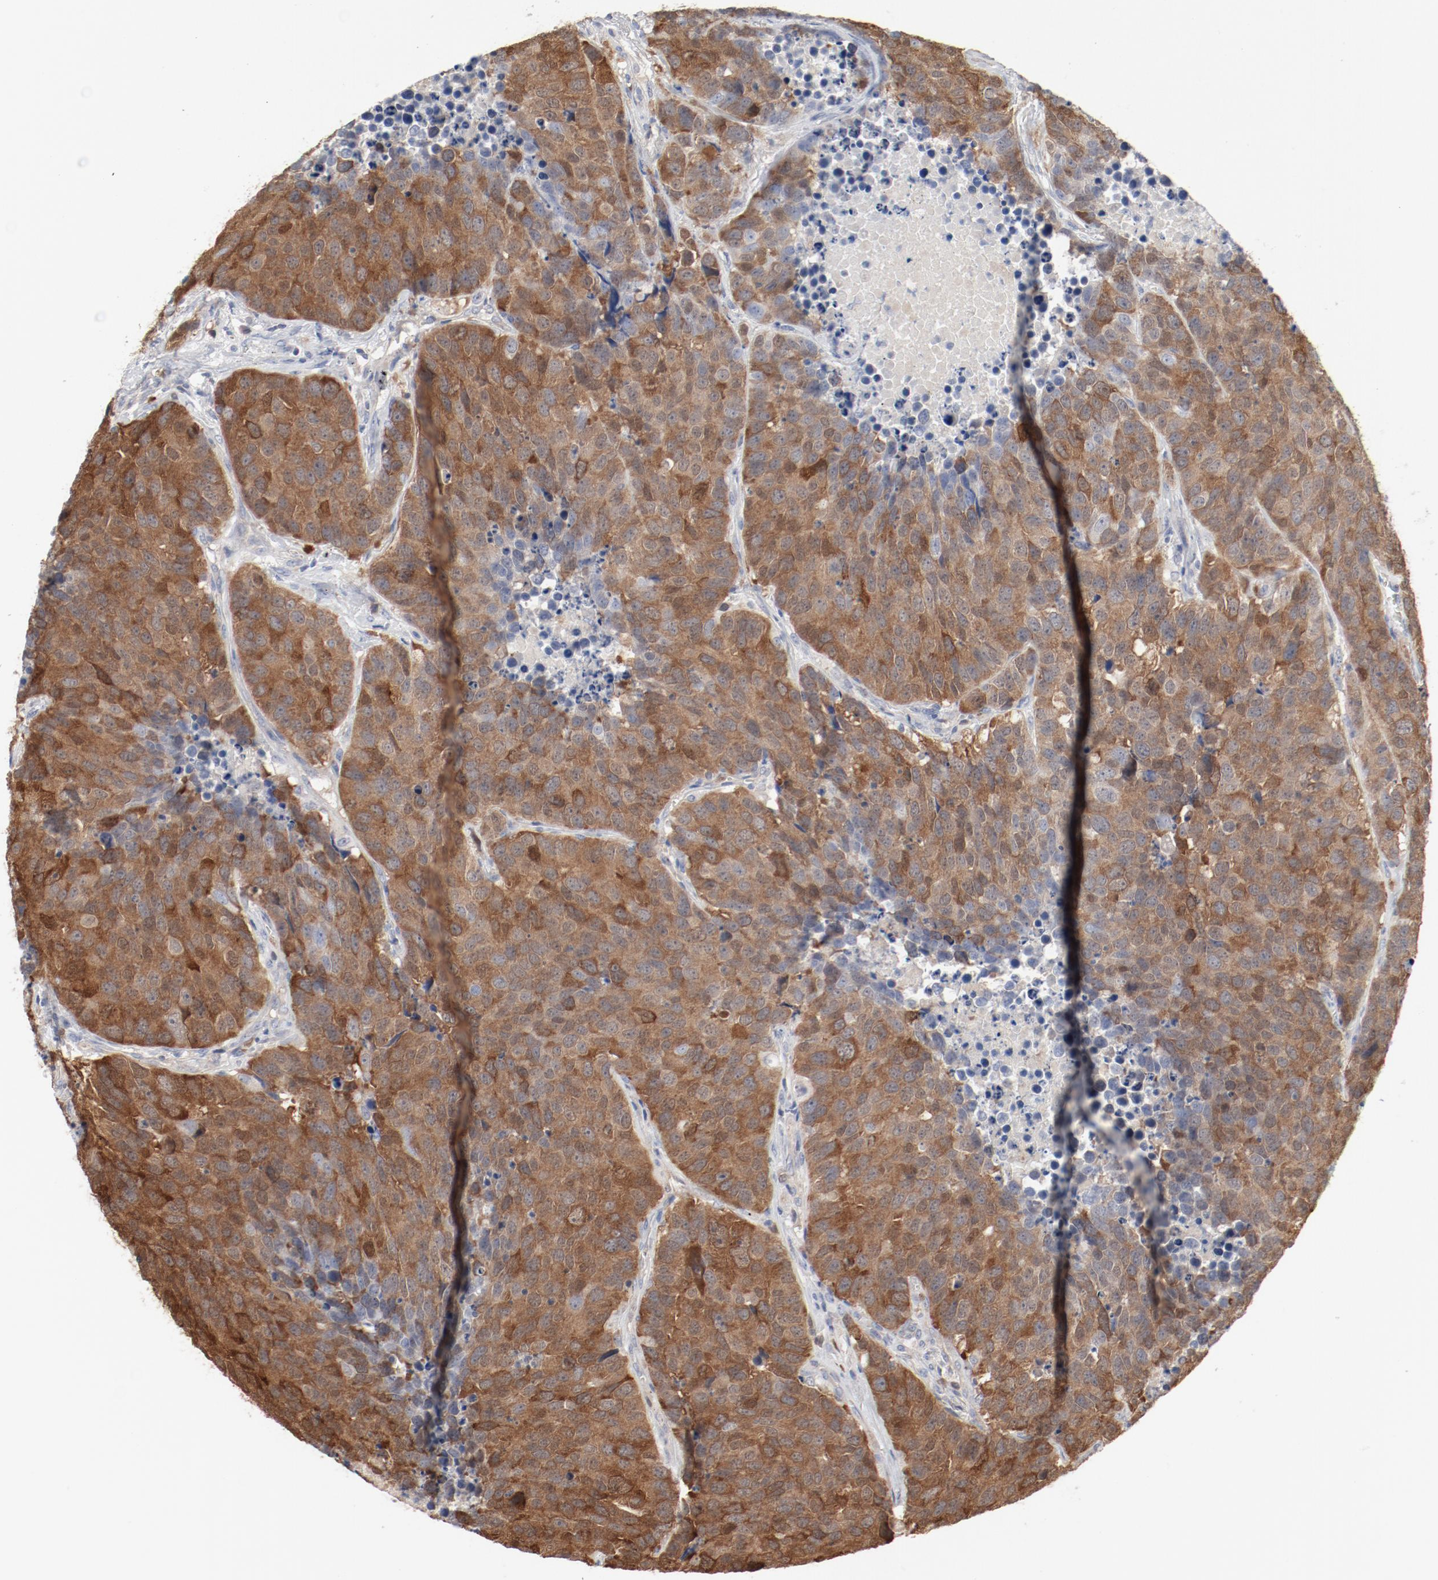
{"staining": {"intensity": "moderate", "quantity": ">75%", "location": "cytoplasmic/membranous"}, "tissue": "carcinoid", "cell_type": "Tumor cells", "image_type": "cancer", "snomed": [{"axis": "morphology", "description": "Carcinoid, malignant, NOS"}, {"axis": "topography", "description": "Lung"}], "caption": "Carcinoid stained with a brown dye shows moderate cytoplasmic/membranous positive expression in approximately >75% of tumor cells.", "gene": "CDK1", "patient": {"sex": "male", "age": 60}}